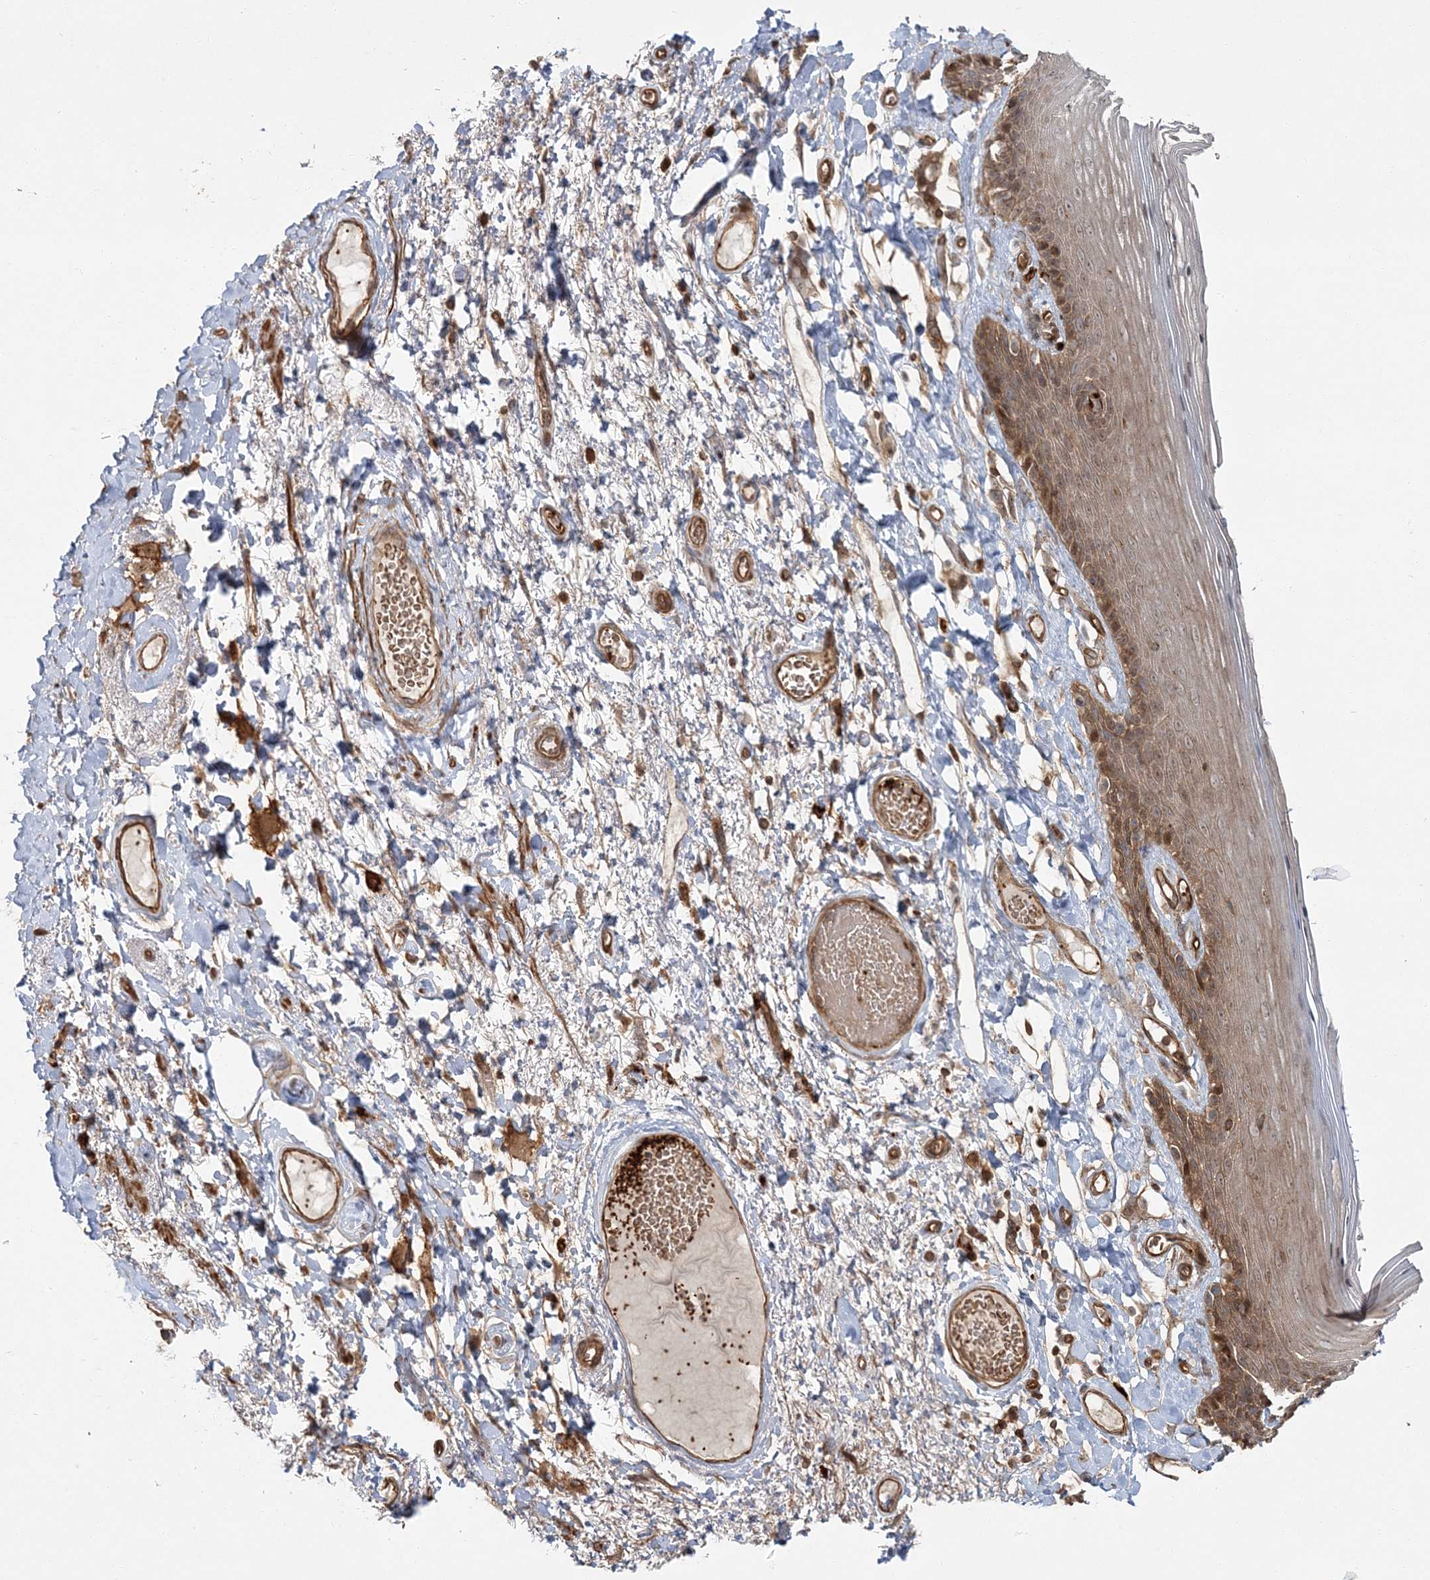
{"staining": {"intensity": "moderate", "quantity": ">75%", "location": "cytoplasmic/membranous"}, "tissue": "skin", "cell_type": "Epidermal cells", "image_type": "normal", "snomed": [{"axis": "morphology", "description": "Normal tissue, NOS"}, {"axis": "topography", "description": "Anal"}], "caption": "Normal skin shows moderate cytoplasmic/membranous expression in about >75% of epidermal cells, visualized by immunohistochemistry.", "gene": "RGCC", "patient": {"sex": "male", "age": 69}}